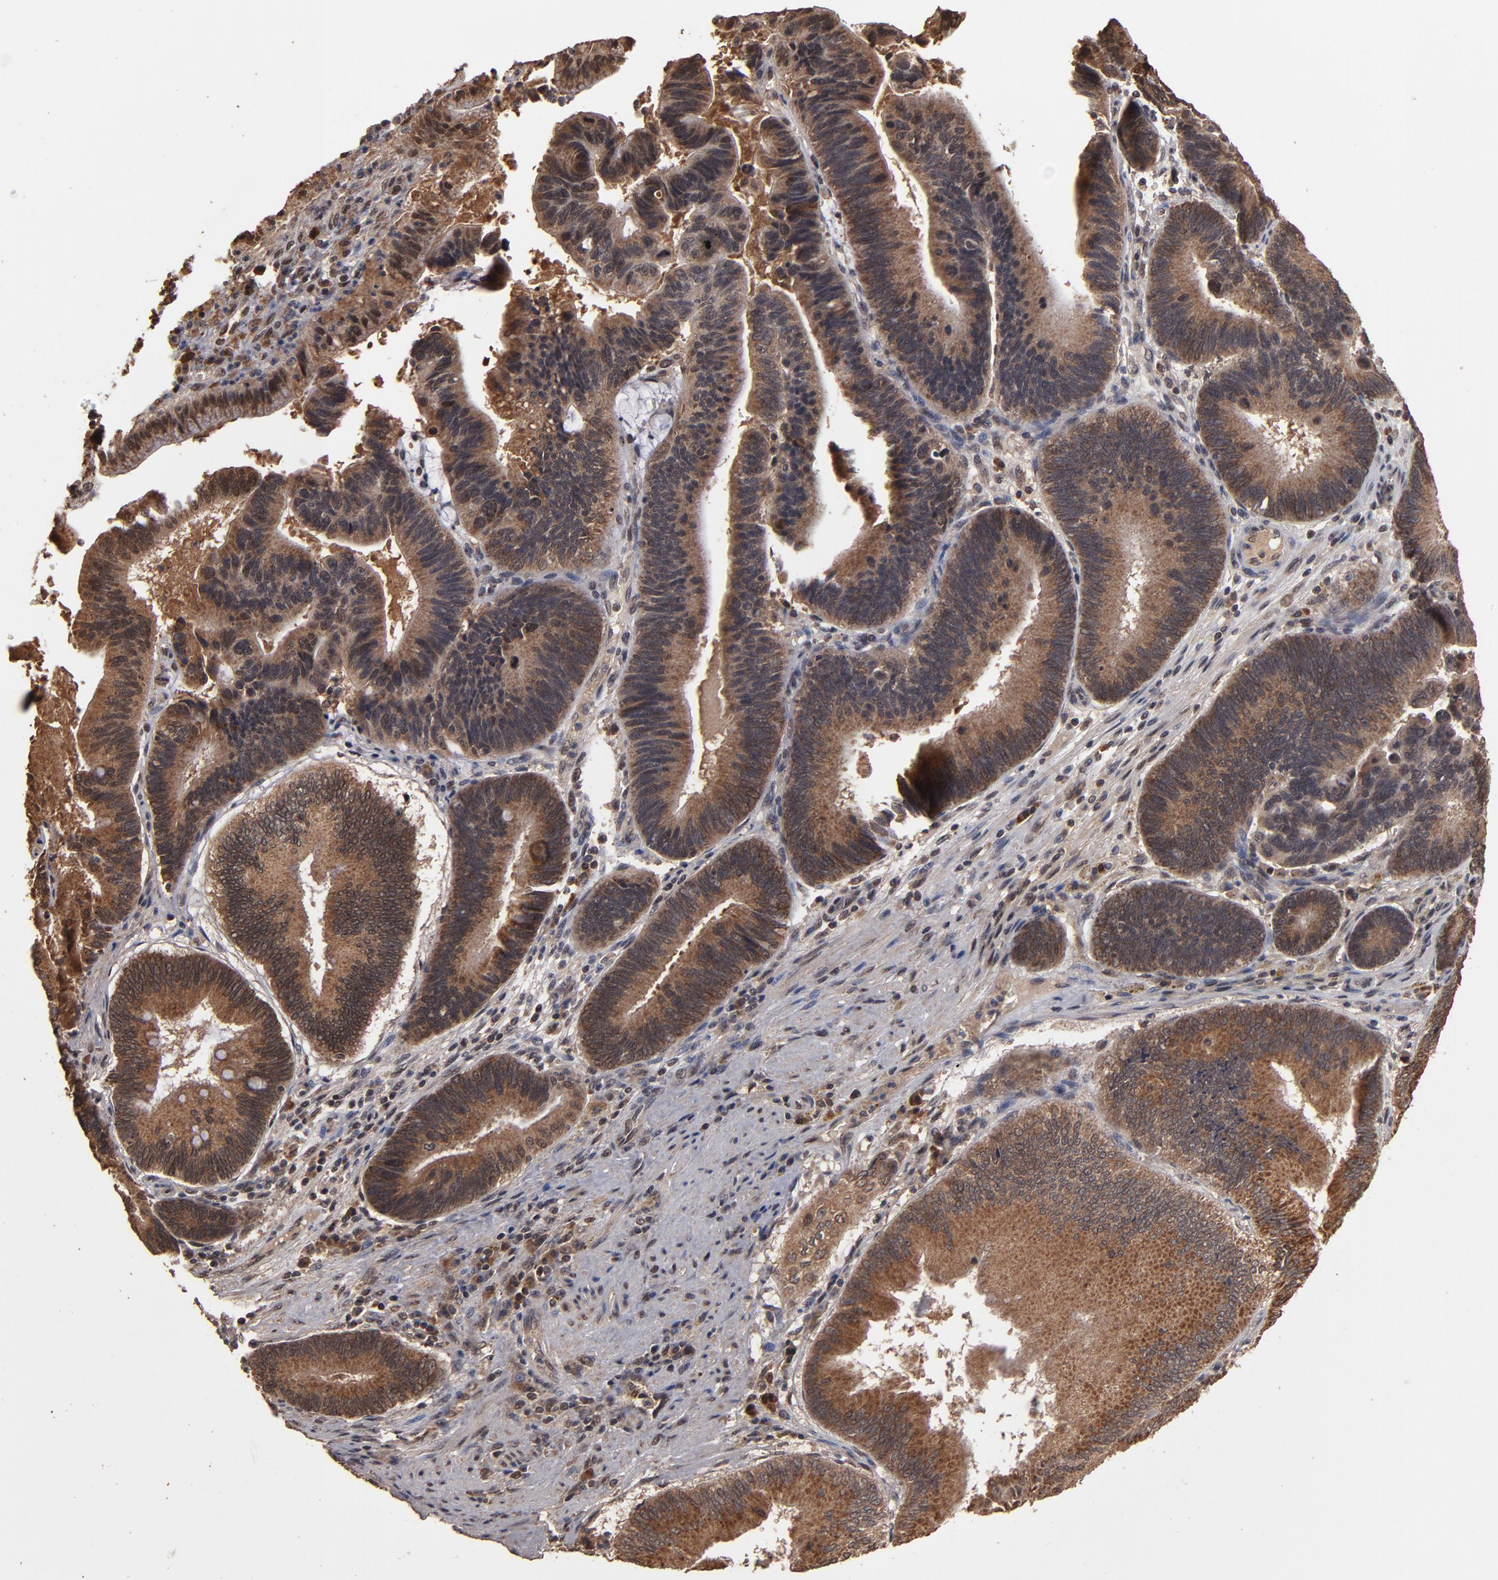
{"staining": {"intensity": "strong", "quantity": ">75%", "location": "cytoplasmic/membranous,nuclear"}, "tissue": "pancreatic cancer", "cell_type": "Tumor cells", "image_type": "cancer", "snomed": [{"axis": "morphology", "description": "Adenocarcinoma, NOS"}, {"axis": "topography", "description": "Pancreas"}], "caption": "Protein expression analysis of pancreatic adenocarcinoma demonstrates strong cytoplasmic/membranous and nuclear positivity in approximately >75% of tumor cells. The staining was performed using DAB, with brown indicating positive protein expression. Nuclei are stained blue with hematoxylin.", "gene": "NXF2B", "patient": {"sex": "male", "age": 82}}